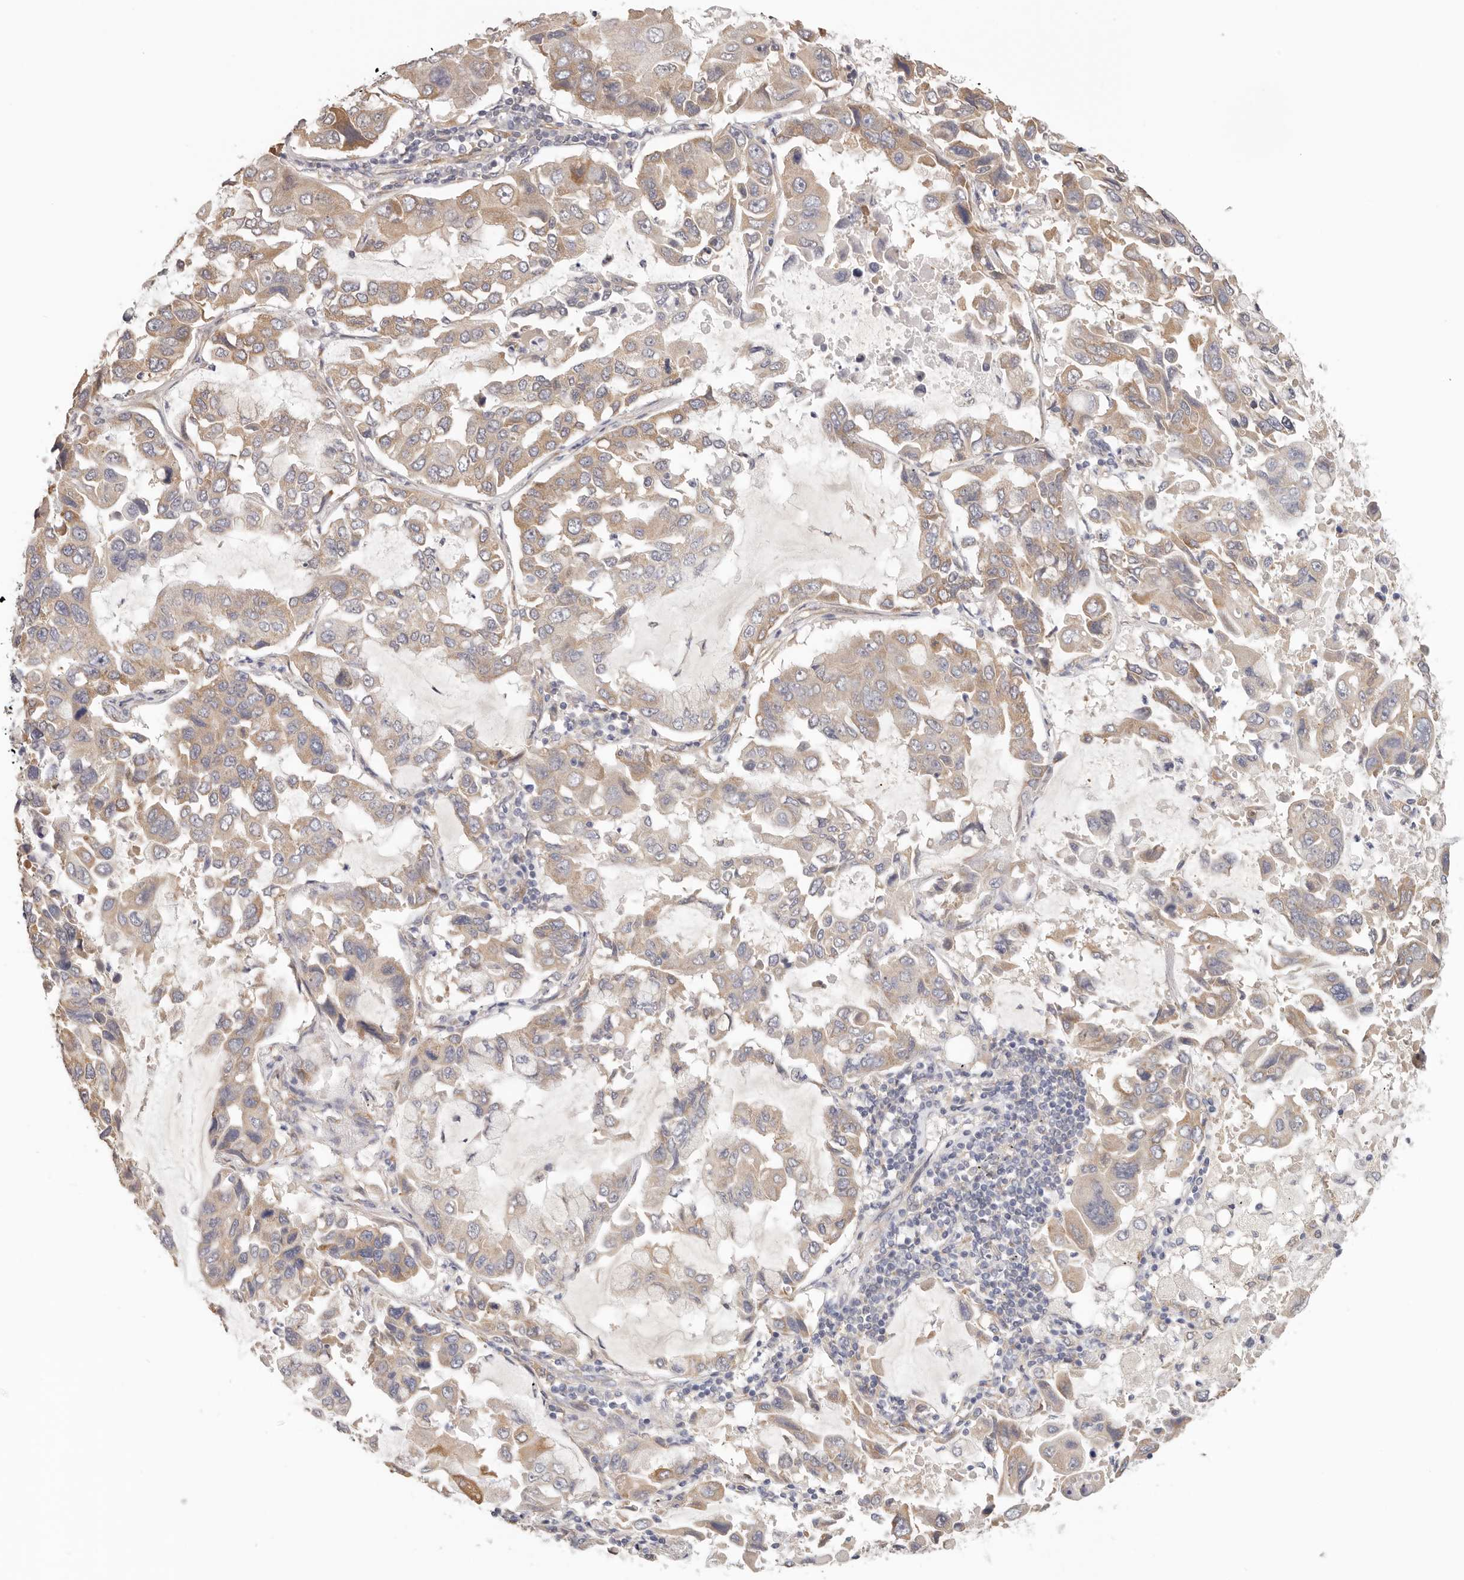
{"staining": {"intensity": "weak", "quantity": ">75%", "location": "cytoplasmic/membranous"}, "tissue": "lung cancer", "cell_type": "Tumor cells", "image_type": "cancer", "snomed": [{"axis": "morphology", "description": "Adenocarcinoma, NOS"}, {"axis": "topography", "description": "Lung"}], "caption": "Protein staining displays weak cytoplasmic/membranous expression in about >75% of tumor cells in lung adenocarcinoma. The staining was performed using DAB (3,3'-diaminobenzidine), with brown indicating positive protein expression. Nuclei are stained blue with hematoxylin.", "gene": "AFDN", "patient": {"sex": "male", "age": 64}}